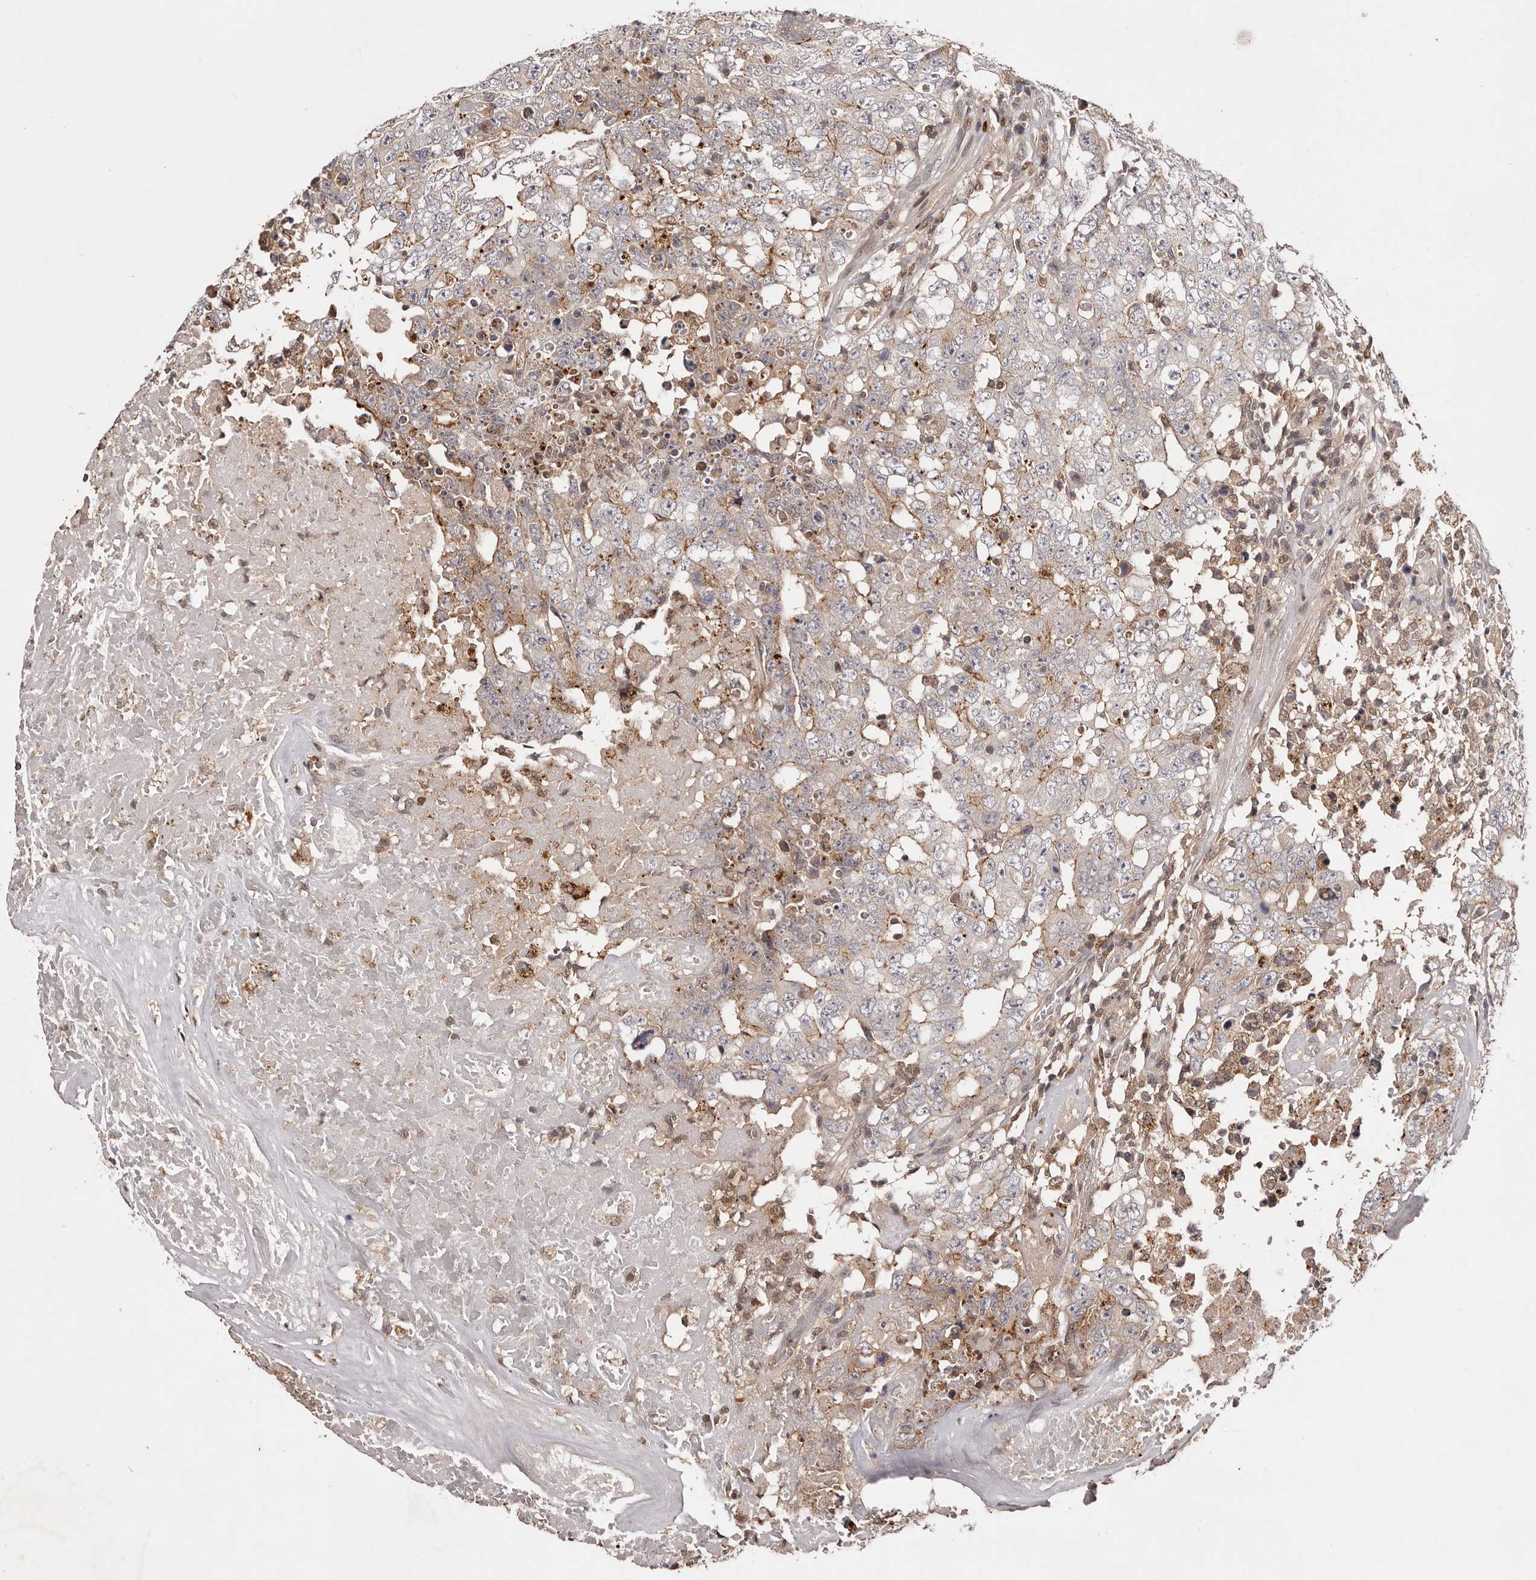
{"staining": {"intensity": "weak", "quantity": "<25%", "location": "cytoplasmic/membranous"}, "tissue": "testis cancer", "cell_type": "Tumor cells", "image_type": "cancer", "snomed": [{"axis": "morphology", "description": "Carcinoma, Embryonal, NOS"}, {"axis": "topography", "description": "Testis"}], "caption": "A histopathology image of human embryonal carcinoma (testis) is negative for staining in tumor cells.", "gene": "FBXO5", "patient": {"sex": "male", "age": 26}}